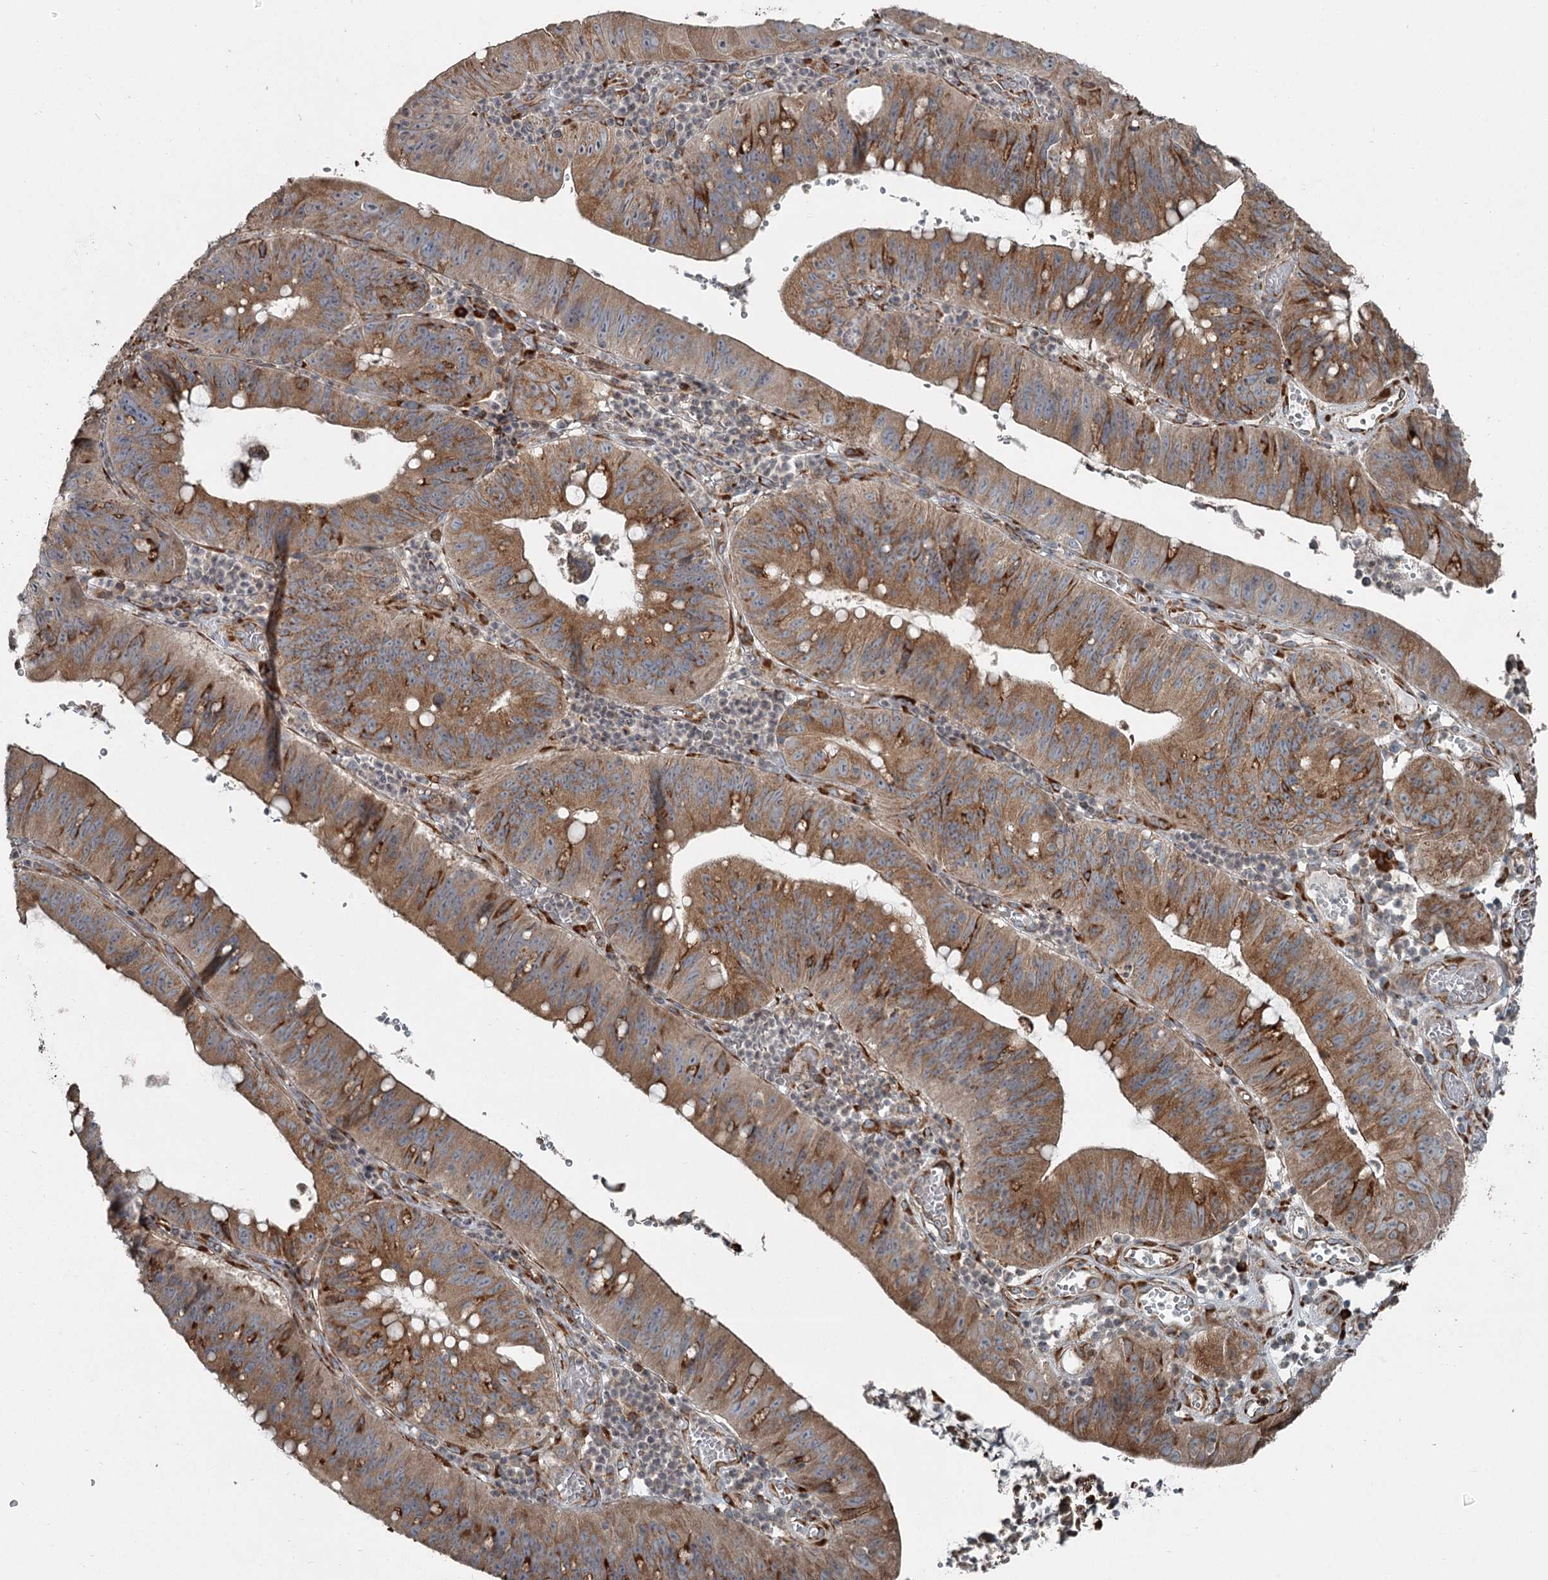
{"staining": {"intensity": "moderate", "quantity": ">75%", "location": "cytoplasmic/membranous"}, "tissue": "stomach cancer", "cell_type": "Tumor cells", "image_type": "cancer", "snomed": [{"axis": "morphology", "description": "Adenocarcinoma, NOS"}, {"axis": "topography", "description": "Stomach"}], "caption": "The immunohistochemical stain labels moderate cytoplasmic/membranous staining in tumor cells of stomach cancer tissue.", "gene": "RASSF8", "patient": {"sex": "male", "age": 59}}